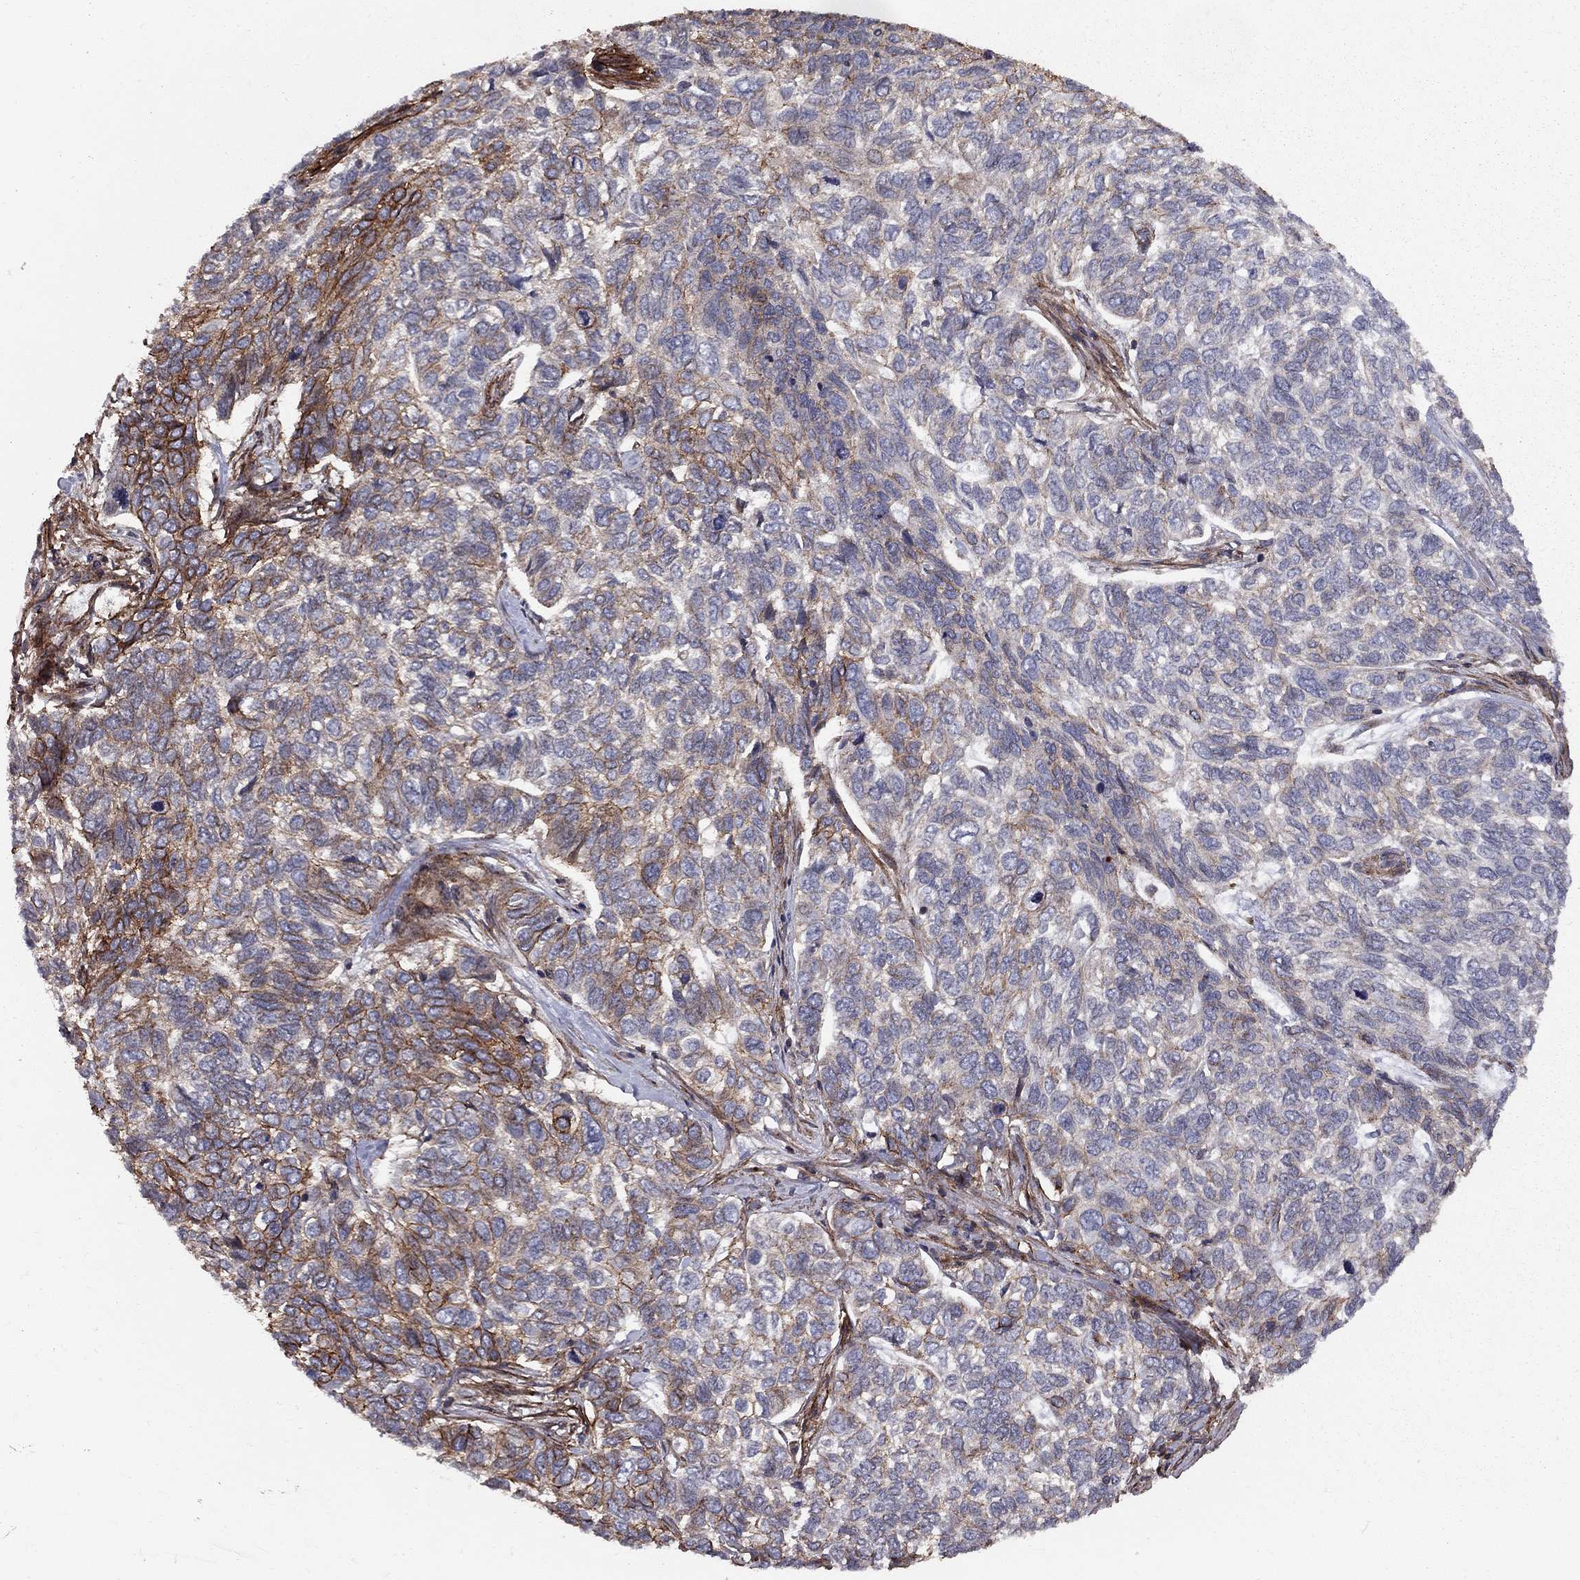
{"staining": {"intensity": "strong", "quantity": "<25%", "location": "cytoplasmic/membranous"}, "tissue": "skin cancer", "cell_type": "Tumor cells", "image_type": "cancer", "snomed": [{"axis": "morphology", "description": "Basal cell carcinoma"}, {"axis": "topography", "description": "Skin"}], "caption": "Skin cancer stained with a brown dye demonstrates strong cytoplasmic/membranous positive staining in about <25% of tumor cells.", "gene": "RASEF", "patient": {"sex": "female", "age": 65}}